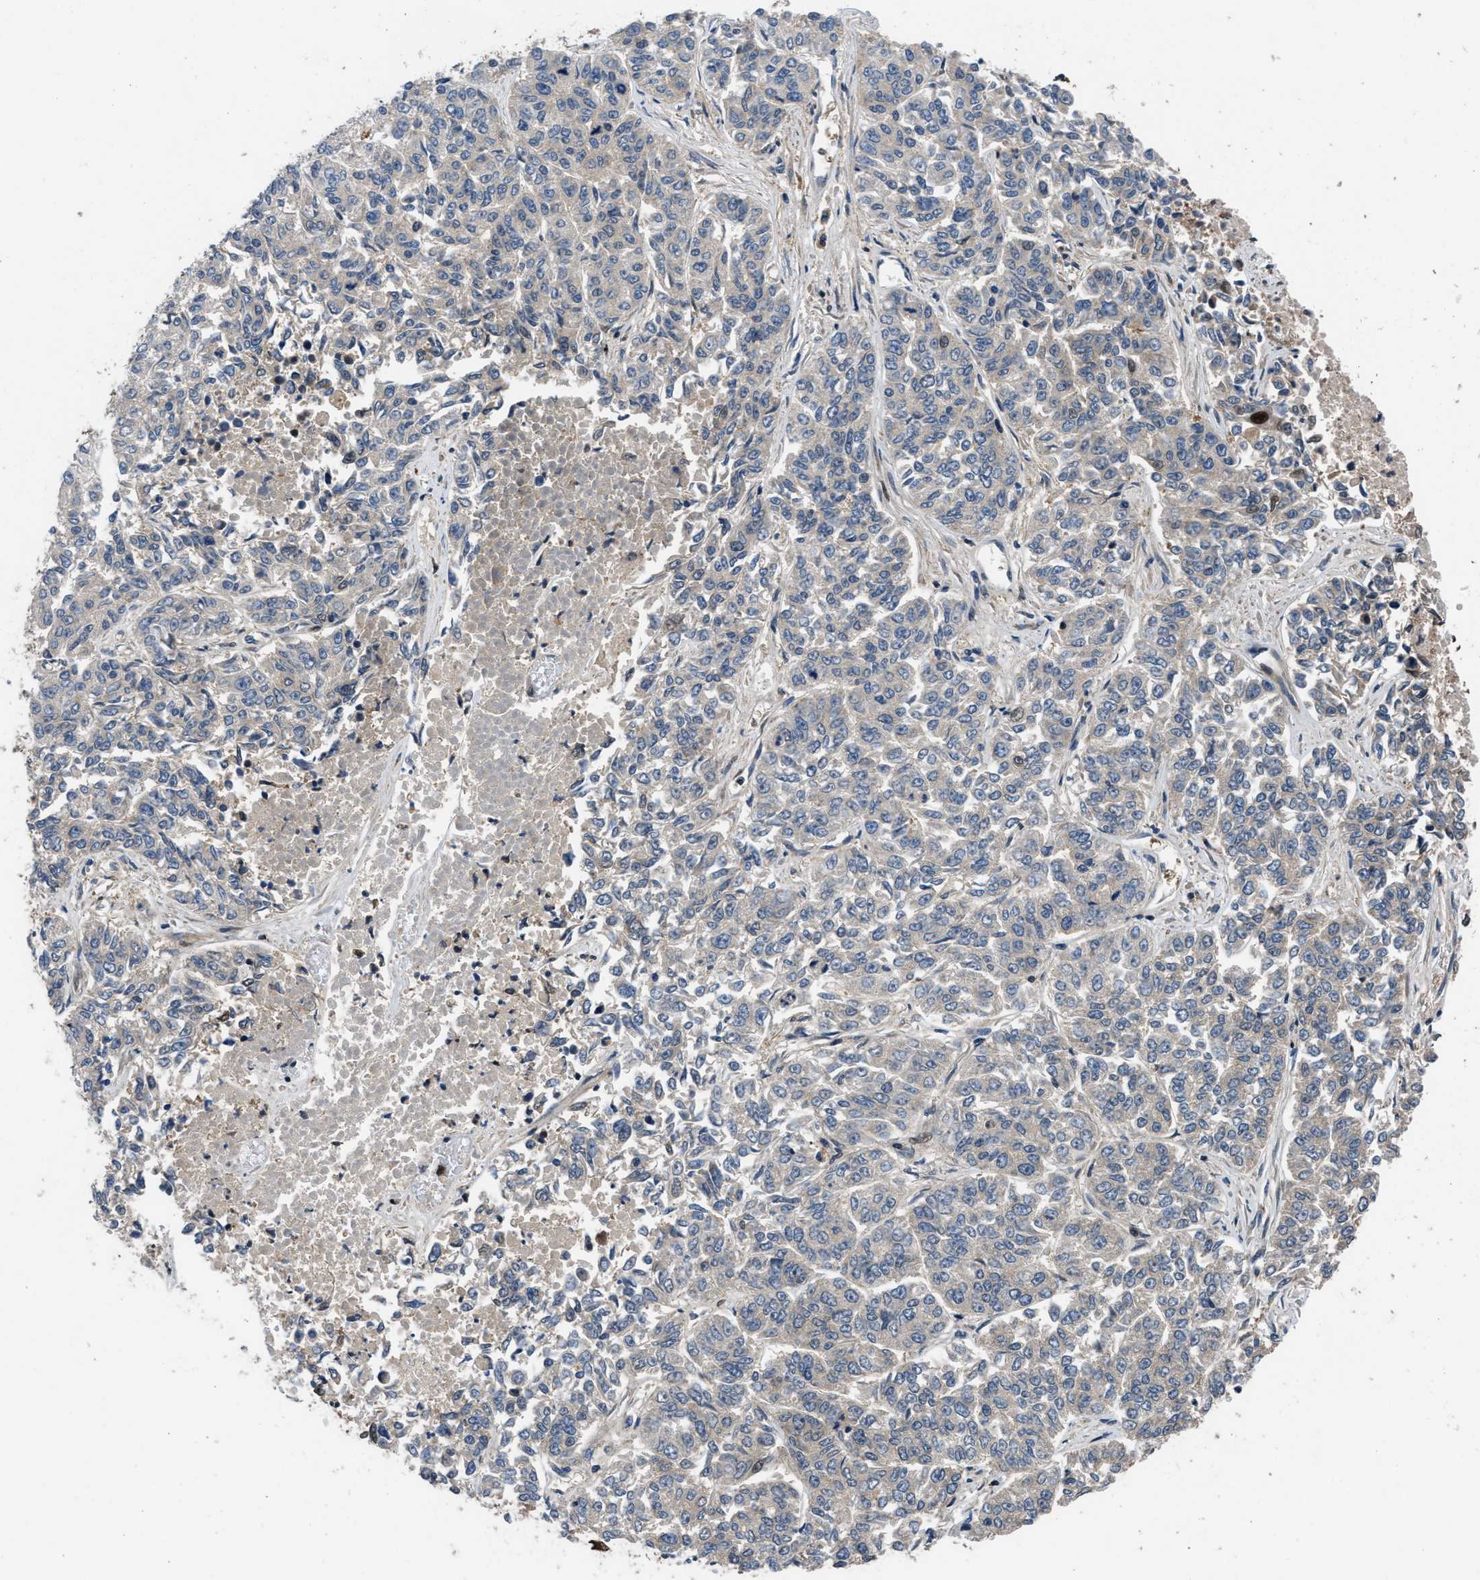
{"staining": {"intensity": "negative", "quantity": "none", "location": "none"}, "tissue": "lung cancer", "cell_type": "Tumor cells", "image_type": "cancer", "snomed": [{"axis": "morphology", "description": "Adenocarcinoma, NOS"}, {"axis": "topography", "description": "Lung"}], "caption": "Protein analysis of lung cancer (adenocarcinoma) shows no significant expression in tumor cells.", "gene": "CTBS", "patient": {"sex": "male", "age": 84}}